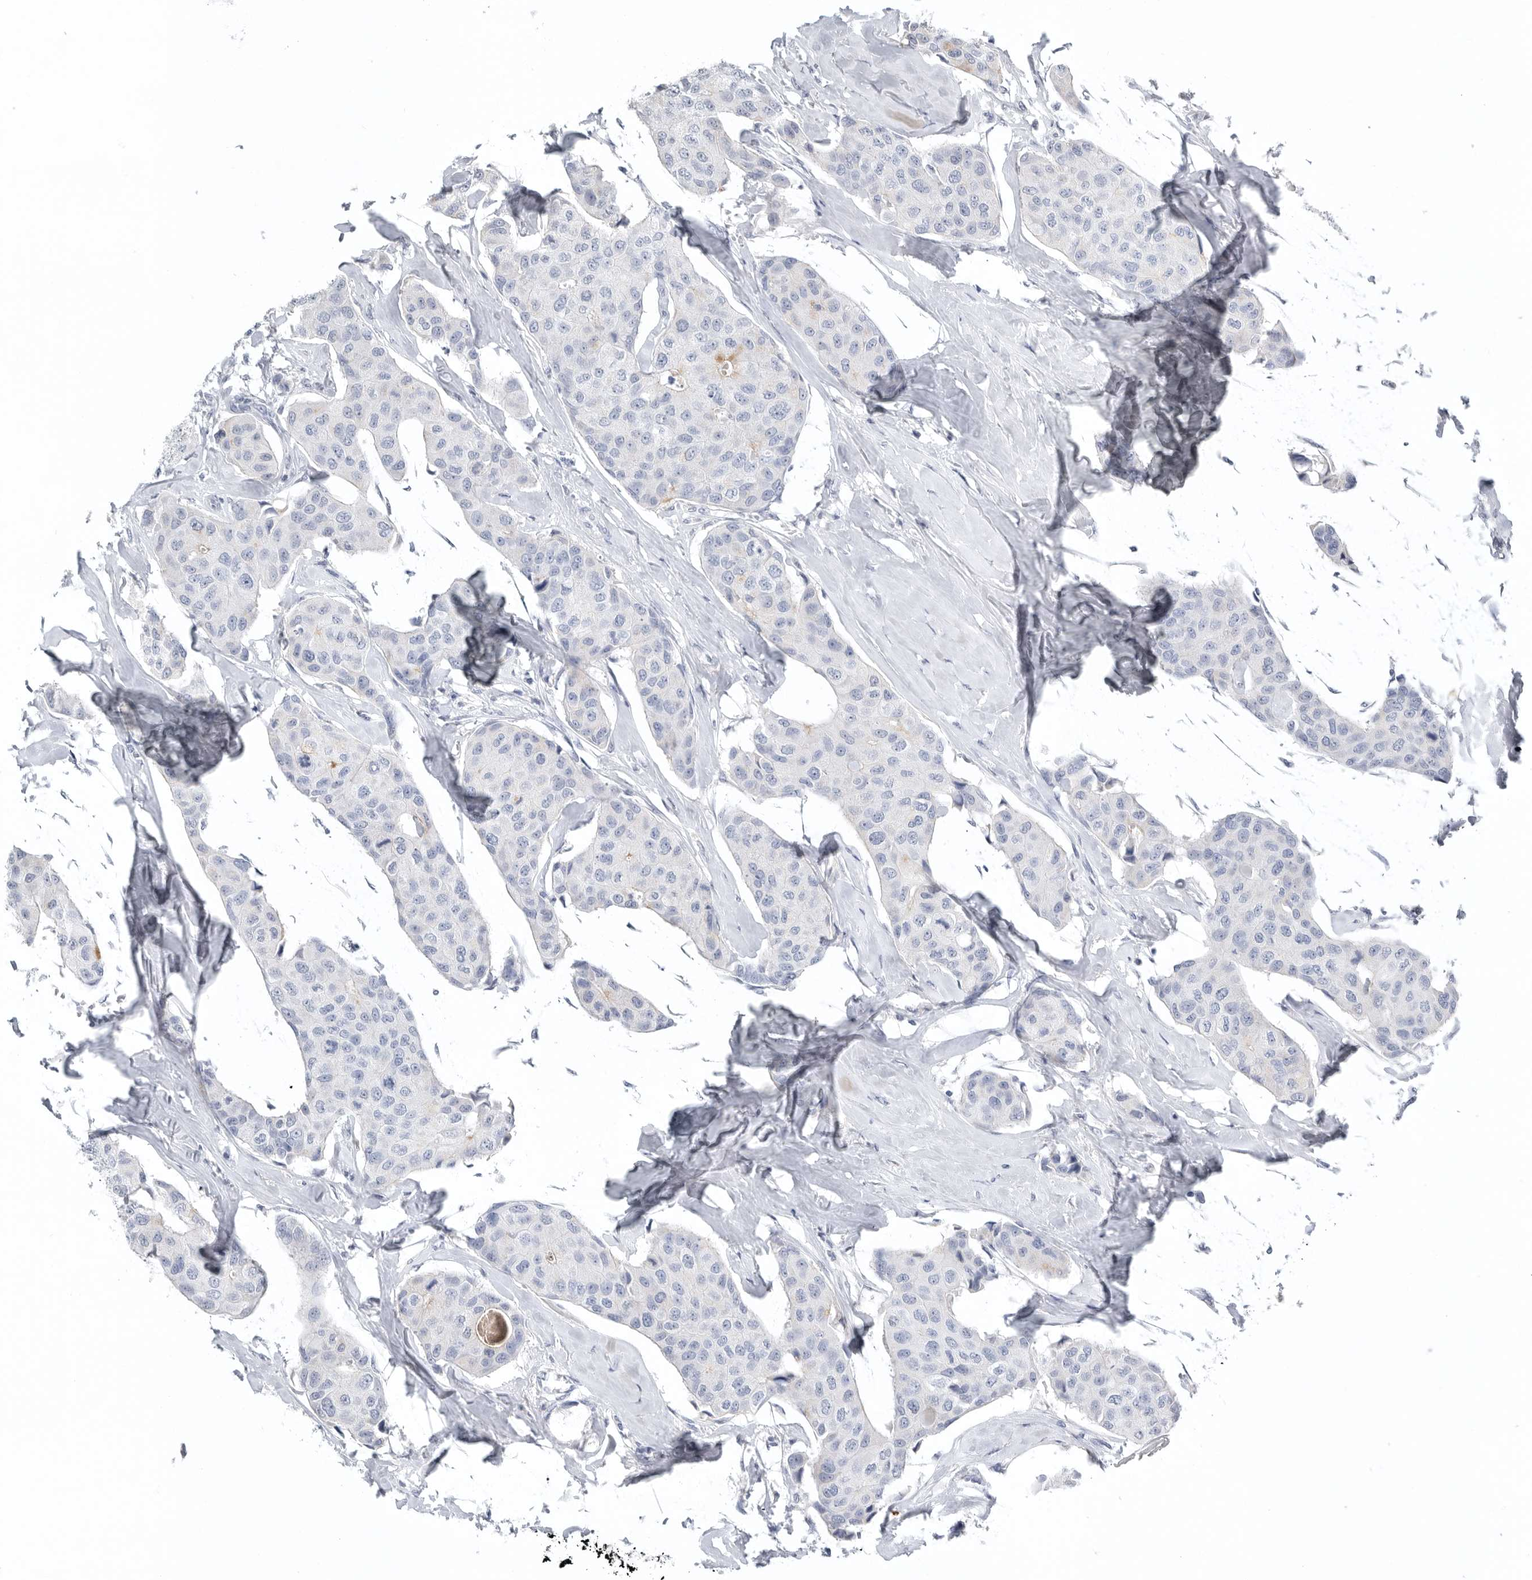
{"staining": {"intensity": "negative", "quantity": "none", "location": "none"}, "tissue": "breast cancer", "cell_type": "Tumor cells", "image_type": "cancer", "snomed": [{"axis": "morphology", "description": "Duct carcinoma"}, {"axis": "topography", "description": "Breast"}], "caption": "This is a micrograph of immunohistochemistry staining of breast cancer, which shows no expression in tumor cells.", "gene": "TIMP1", "patient": {"sex": "female", "age": 80}}